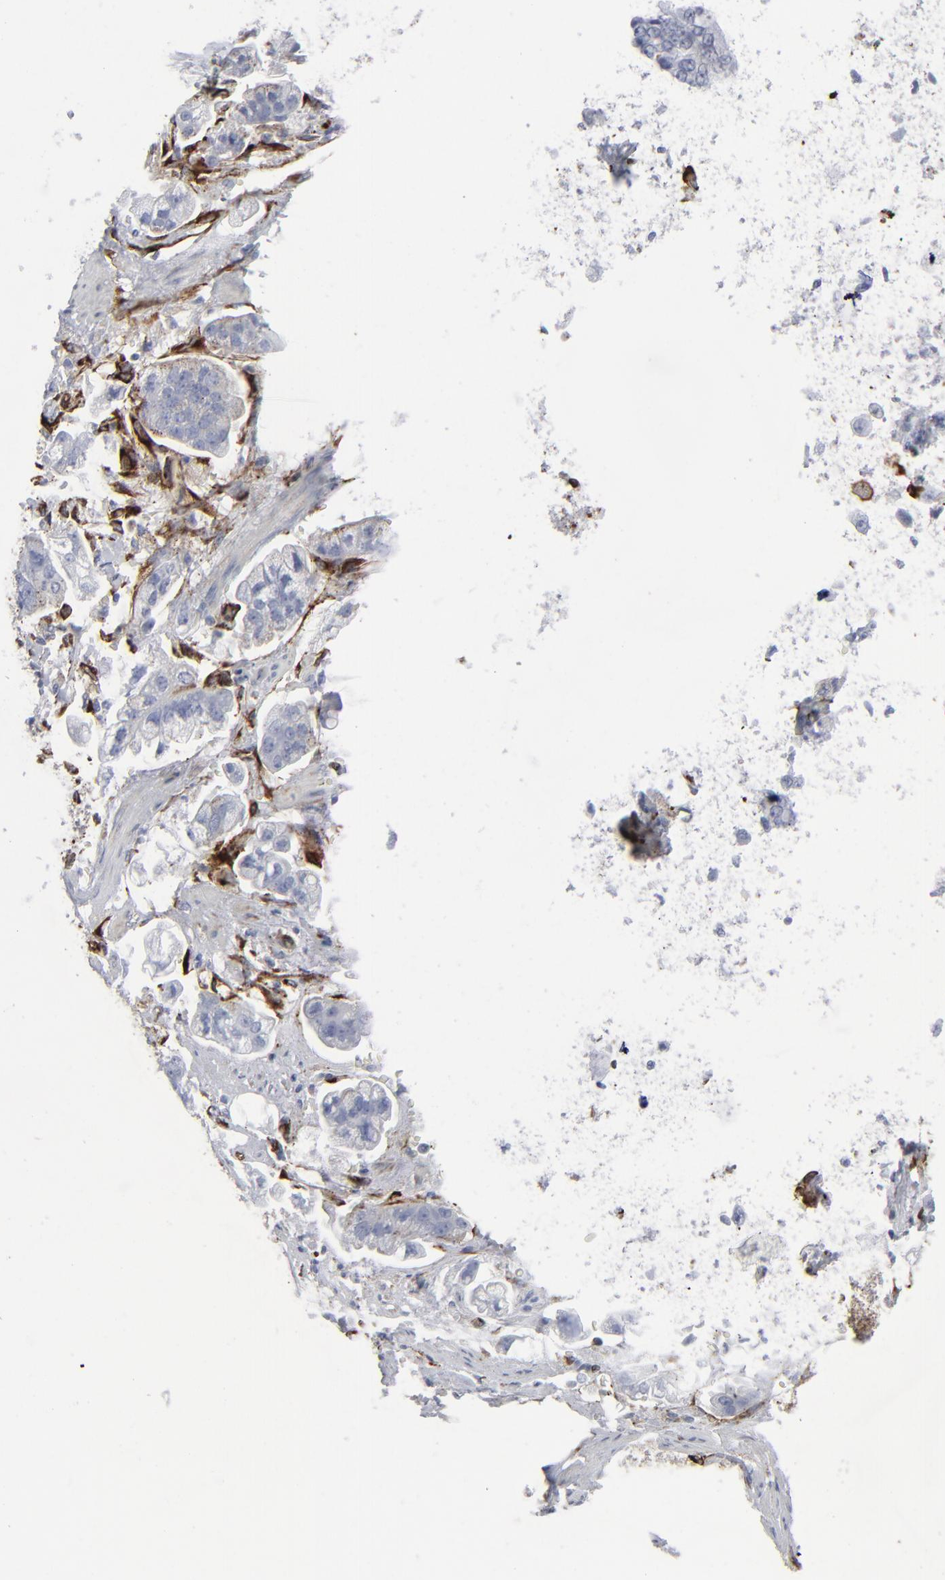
{"staining": {"intensity": "negative", "quantity": "none", "location": "none"}, "tissue": "stomach cancer", "cell_type": "Tumor cells", "image_type": "cancer", "snomed": [{"axis": "morphology", "description": "Adenocarcinoma, NOS"}, {"axis": "topography", "description": "Stomach"}], "caption": "Immunohistochemical staining of human adenocarcinoma (stomach) shows no significant positivity in tumor cells.", "gene": "SPARC", "patient": {"sex": "male", "age": 62}}